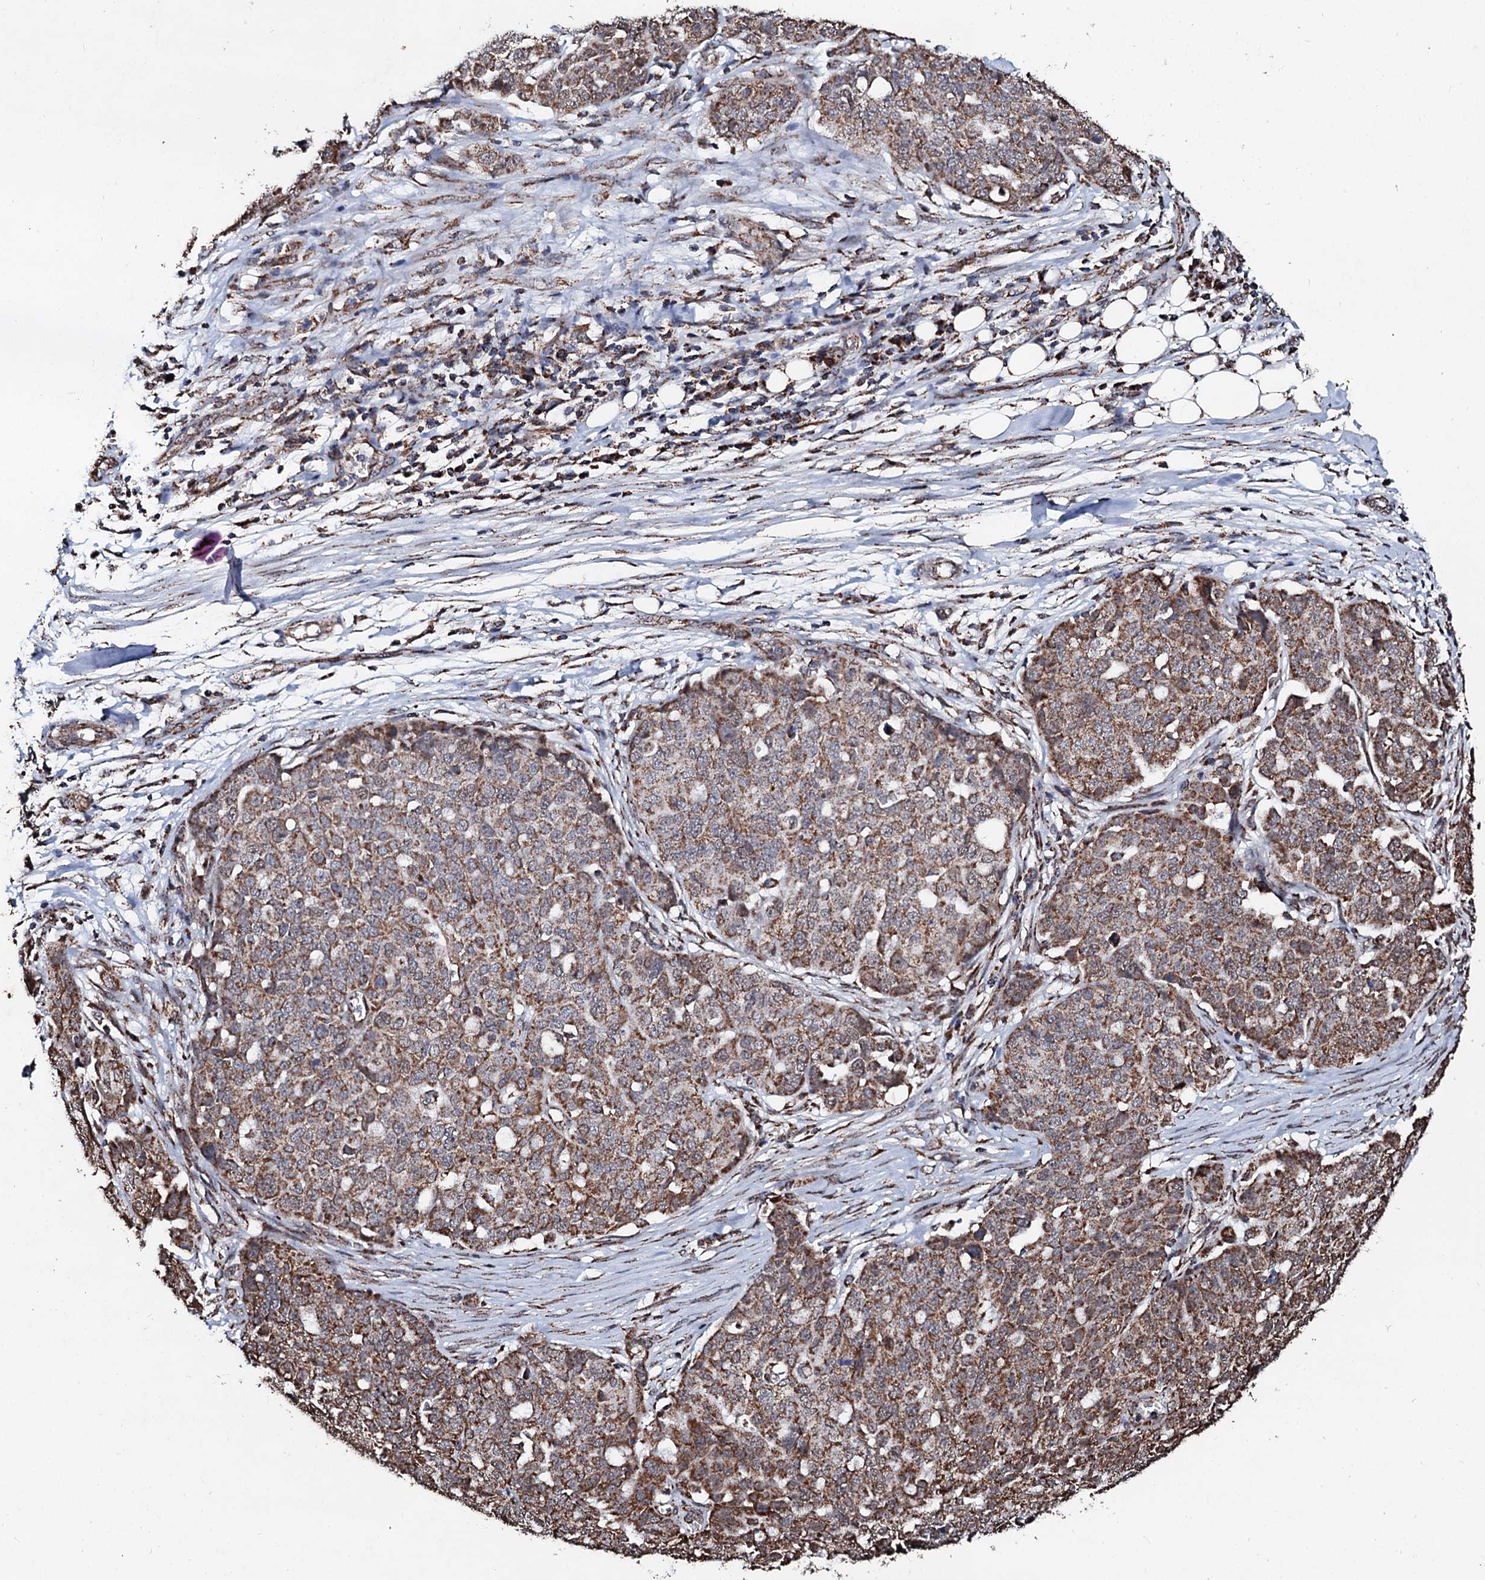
{"staining": {"intensity": "moderate", "quantity": ">75%", "location": "cytoplasmic/membranous"}, "tissue": "ovarian cancer", "cell_type": "Tumor cells", "image_type": "cancer", "snomed": [{"axis": "morphology", "description": "Cystadenocarcinoma, serous, NOS"}, {"axis": "topography", "description": "Soft tissue"}, {"axis": "topography", "description": "Ovary"}], "caption": "A histopathology image showing moderate cytoplasmic/membranous positivity in approximately >75% of tumor cells in ovarian cancer, as visualized by brown immunohistochemical staining.", "gene": "SECISBP2L", "patient": {"sex": "female", "age": 57}}